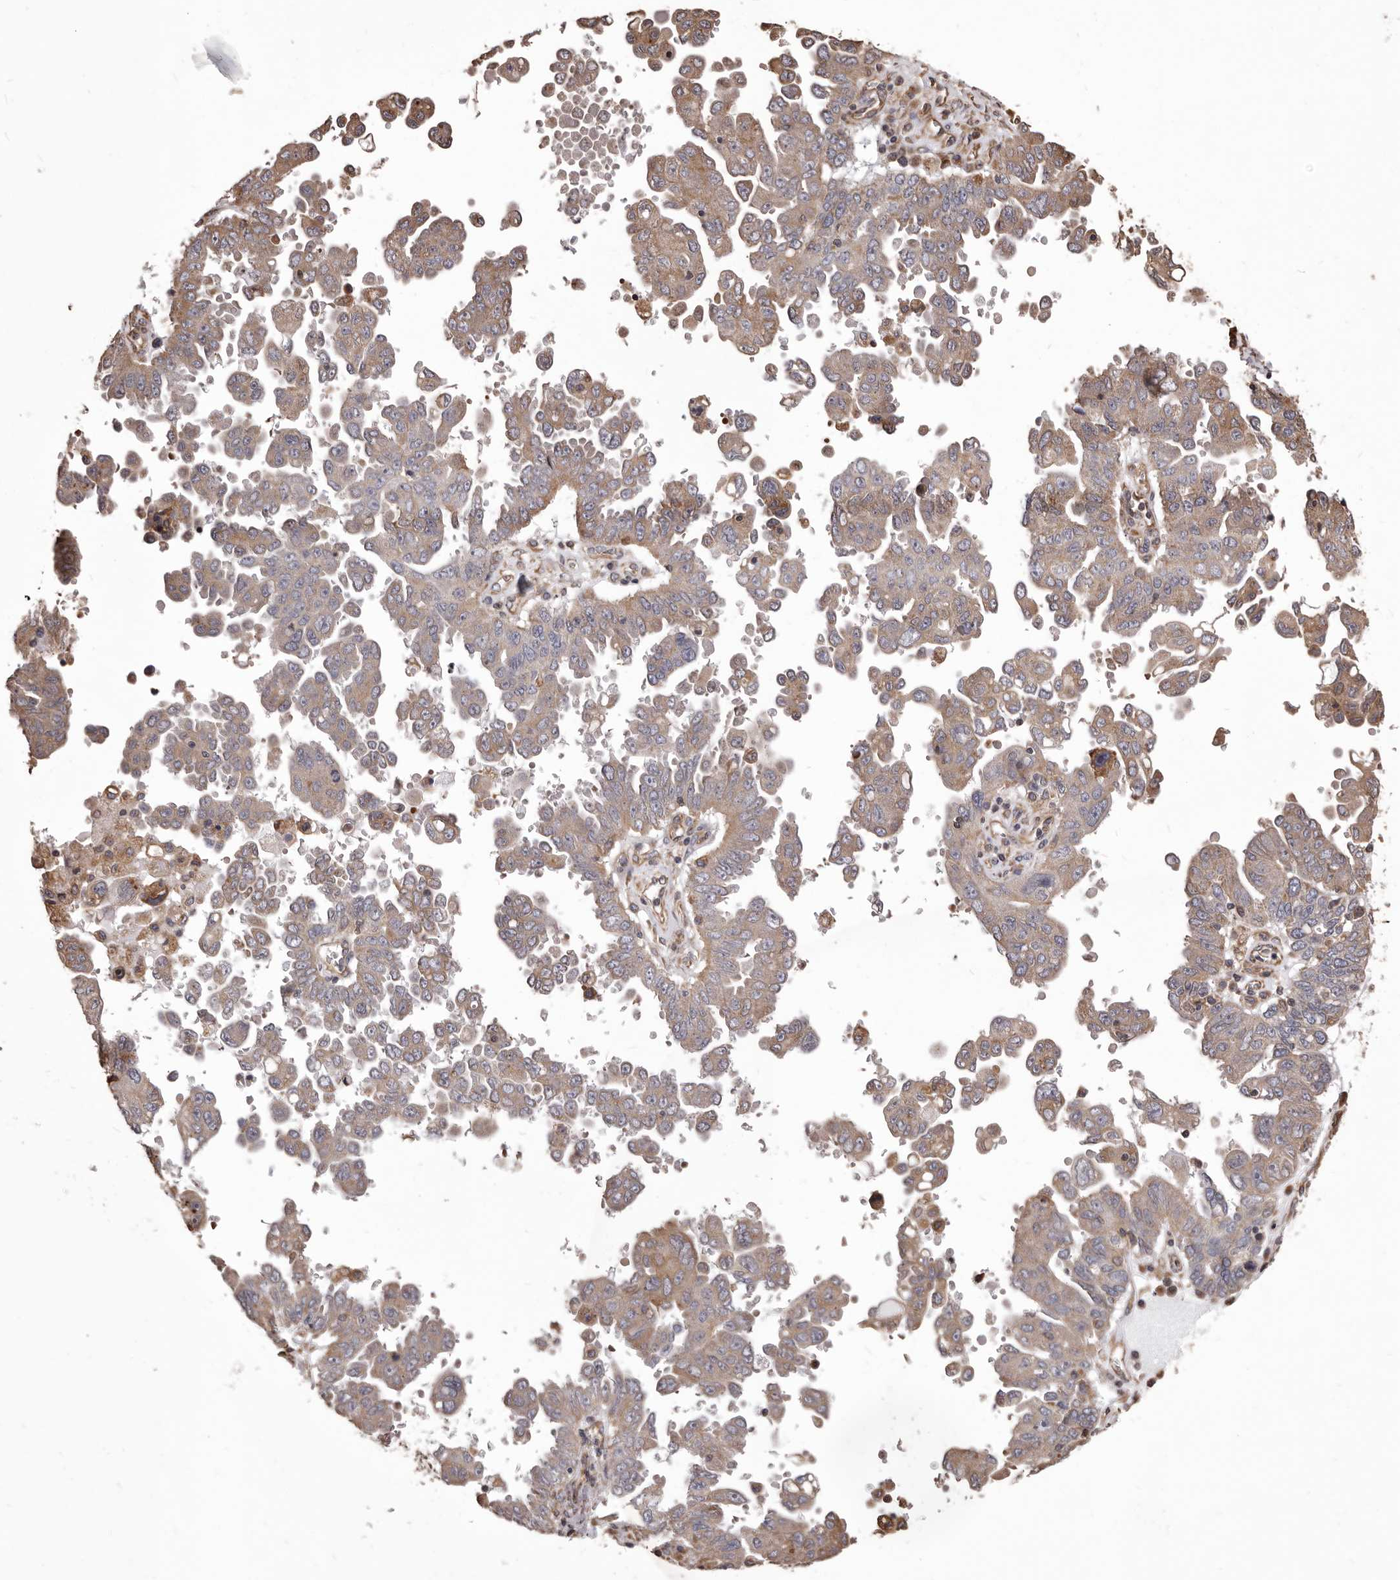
{"staining": {"intensity": "weak", "quantity": "25%-75%", "location": "cytoplasmic/membranous"}, "tissue": "ovarian cancer", "cell_type": "Tumor cells", "image_type": "cancer", "snomed": [{"axis": "morphology", "description": "Carcinoma, endometroid"}, {"axis": "topography", "description": "Ovary"}], "caption": "Immunohistochemistry histopathology image of neoplastic tissue: ovarian endometroid carcinoma stained using immunohistochemistry reveals low levels of weak protein expression localized specifically in the cytoplasmic/membranous of tumor cells, appearing as a cytoplasmic/membranous brown color.", "gene": "CEP104", "patient": {"sex": "female", "age": 62}}